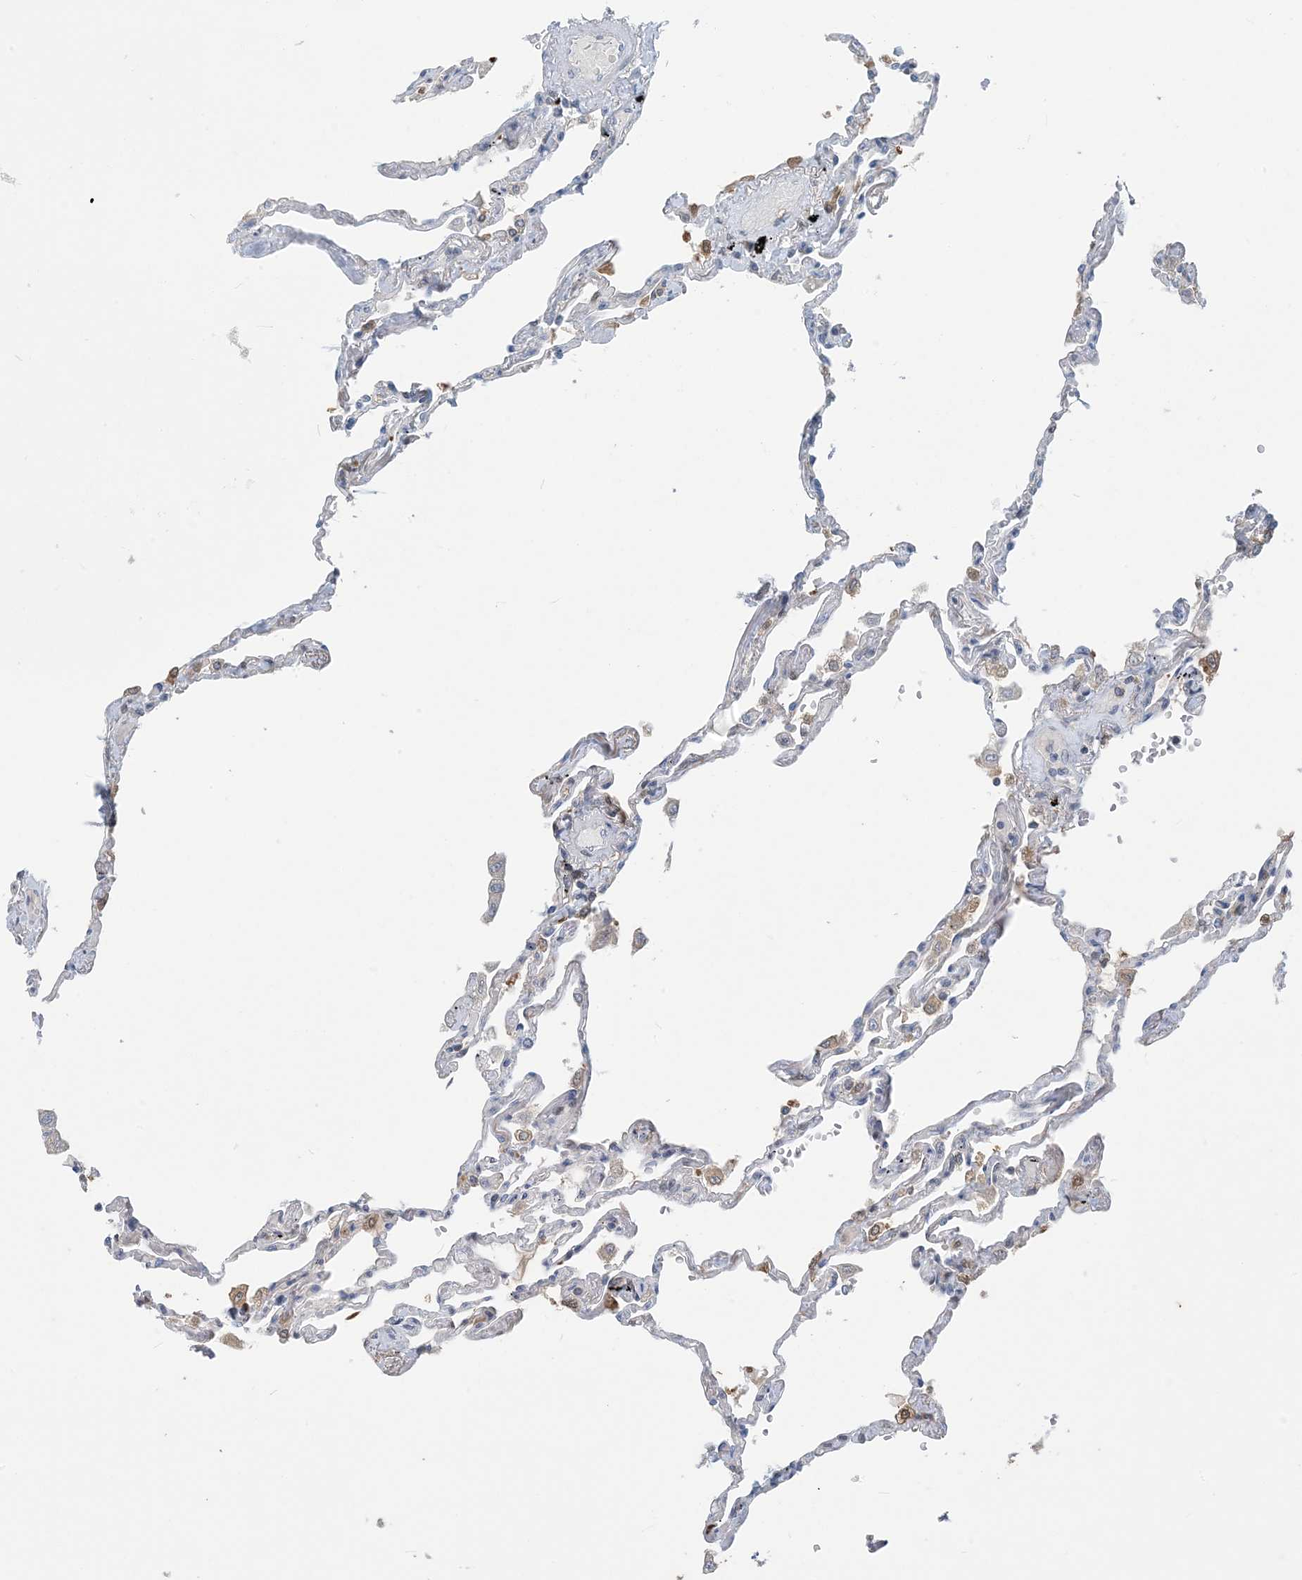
{"staining": {"intensity": "negative", "quantity": "none", "location": "none"}, "tissue": "lung", "cell_type": "Alveolar cells", "image_type": "normal", "snomed": [{"axis": "morphology", "description": "Normal tissue, NOS"}, {"axis": "topography", "description": "Lung"}], "caption": "High magnification brightfield microscopy of unremarkable lung stained with DAB (3,3'-diaminobenzidine) (brown) and counterstained with hematoxylin (blue): alveolar cells show no significant positivity.", "gene": "ZC3H12A", "patient": {"sex": "female", "age": 67}}